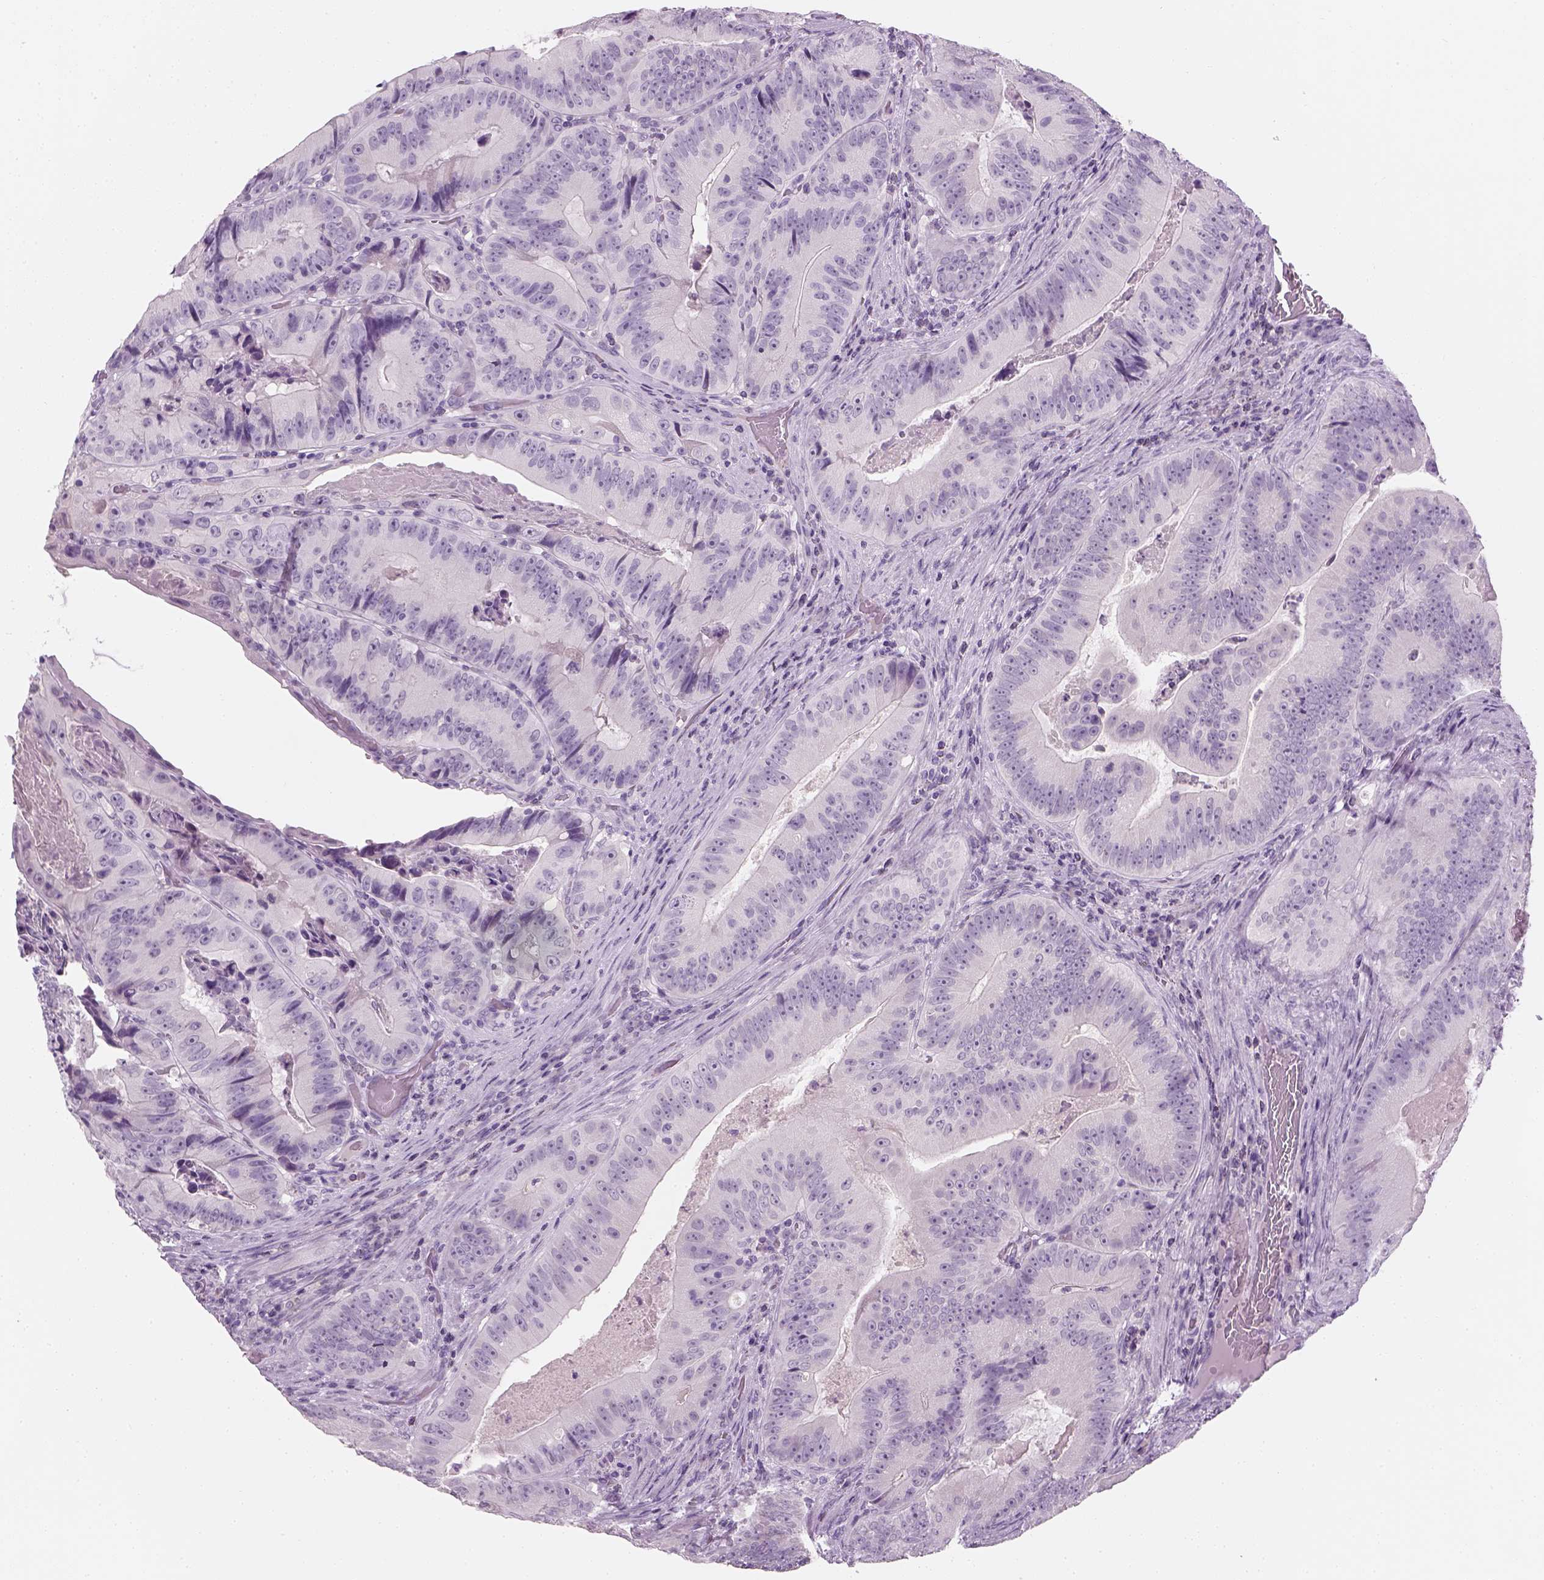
{"staining": {"intensity": "negative", "quantity": "none", "location": "none"}, "tissue": "colorectal cancer", "cell_type": "Tumor cells", "image_type": "cancer", "snomed": [{"axis": "morphology", "description": "Adenocarcinoma, NOS"}, {"axis": "topography", "description": "Colon"}], "caption": "Human colorectal cancer stained for a protein using immunohistochemistry shows no staining in tumor cells.", "gene": "TH", "patient": {"sex": "female", "age": 86}}